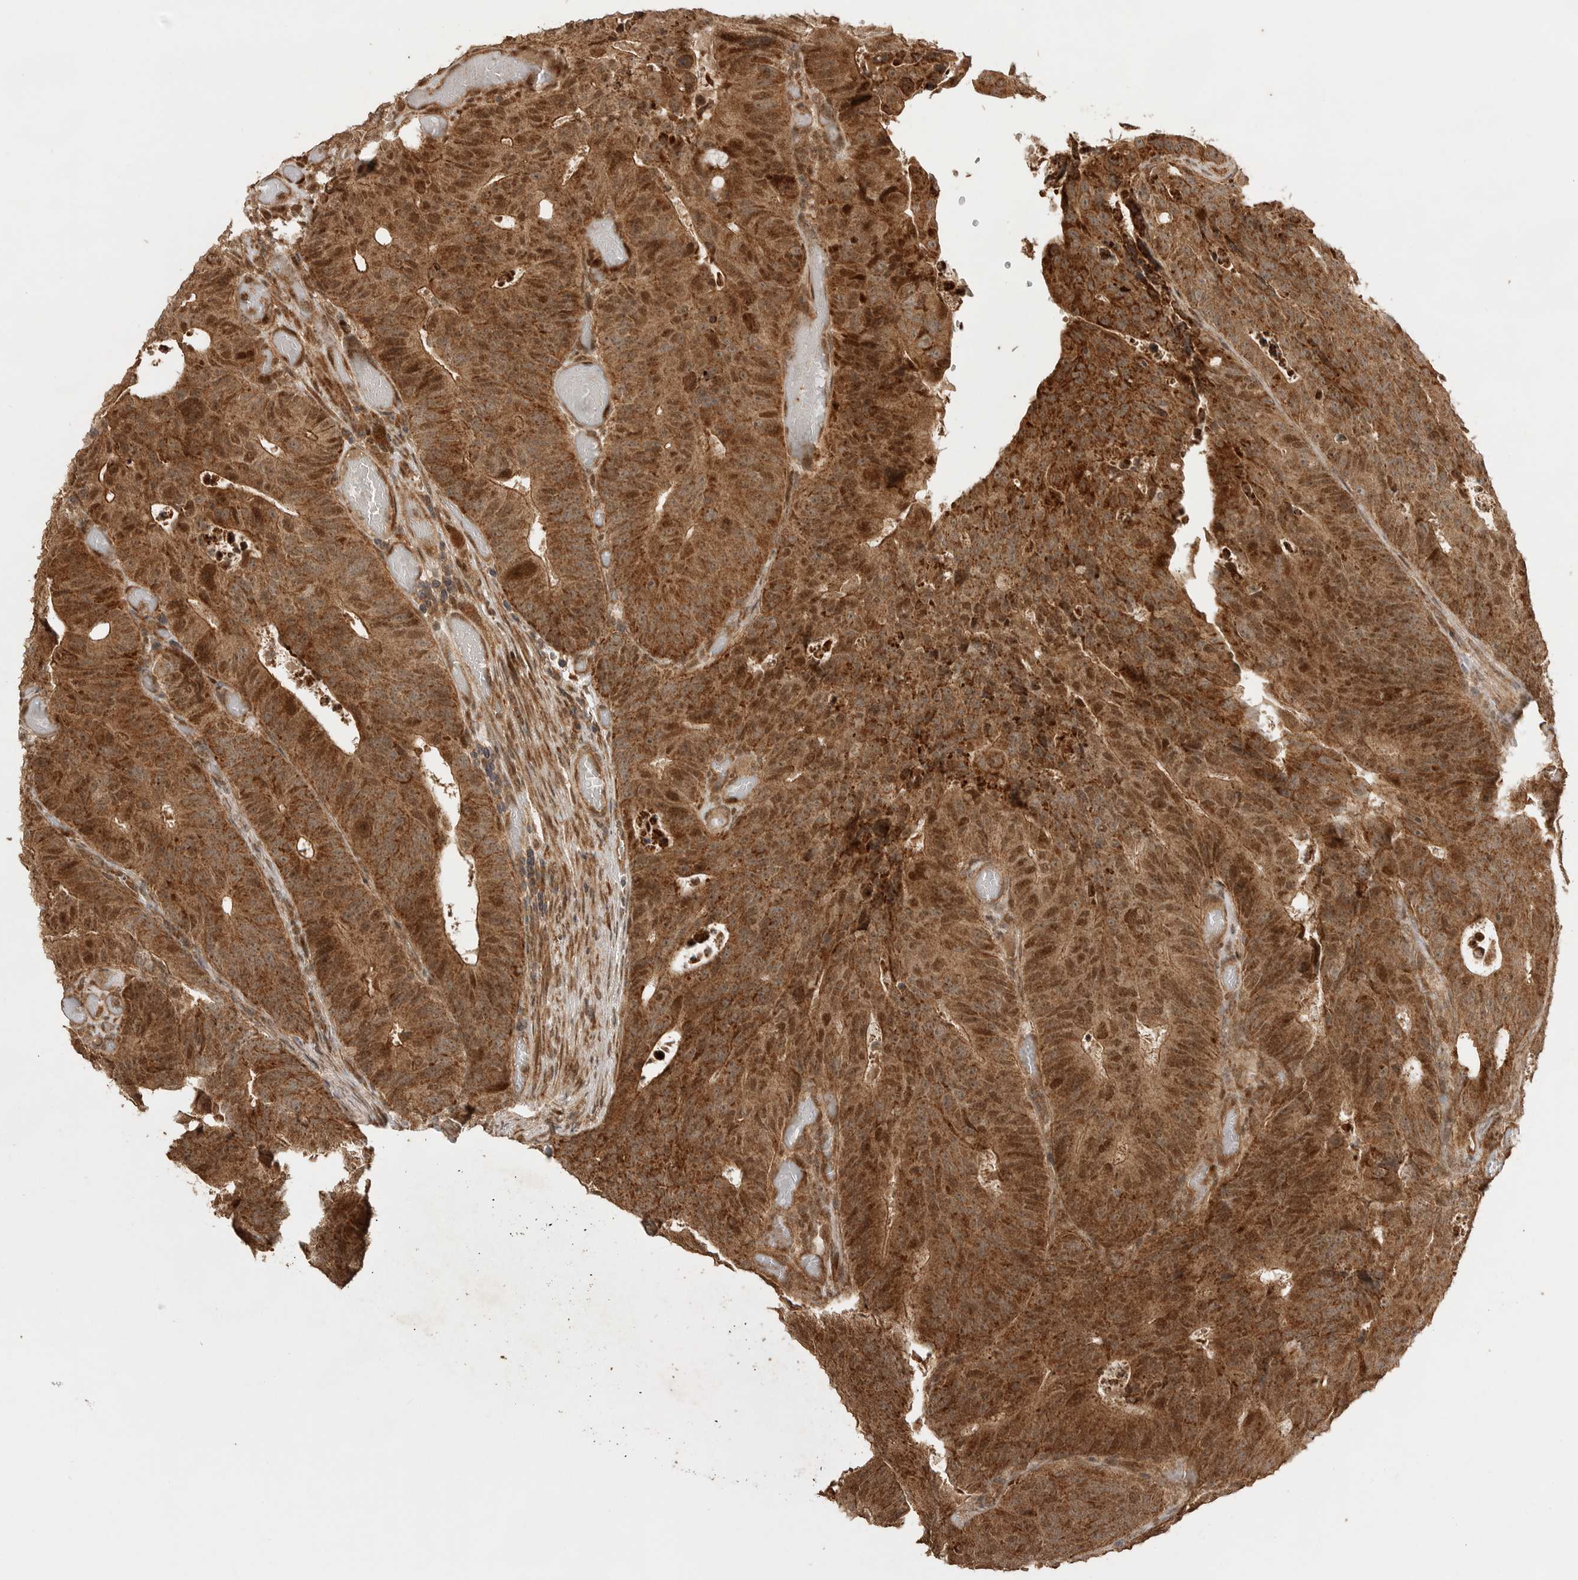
{"staining": {"intensity": "strong", "quantity": ">75%", "location": "cytoplasmic/membranous,nuclear"}, "tissue": "colorectal cancer", "cell_type": "Tumor cells", "image_type": "cancer", "snomed": [{"axis": "morphology", "description": "Adenocarcinoma, NOS"}, {"axis": "topography", "description": "Colon"}], "caption": "High-magnification brightfield microscopy of colorectal cancer stained with DAB (brown) and counterstained with hematoxylin (blue). tumor cells exhibit strong cytoplasmic/membranous and nuclear staining is seen in approximately>75% of cells.", "gene": "BOC", "patient": {"sex": "male", "age": 87}}